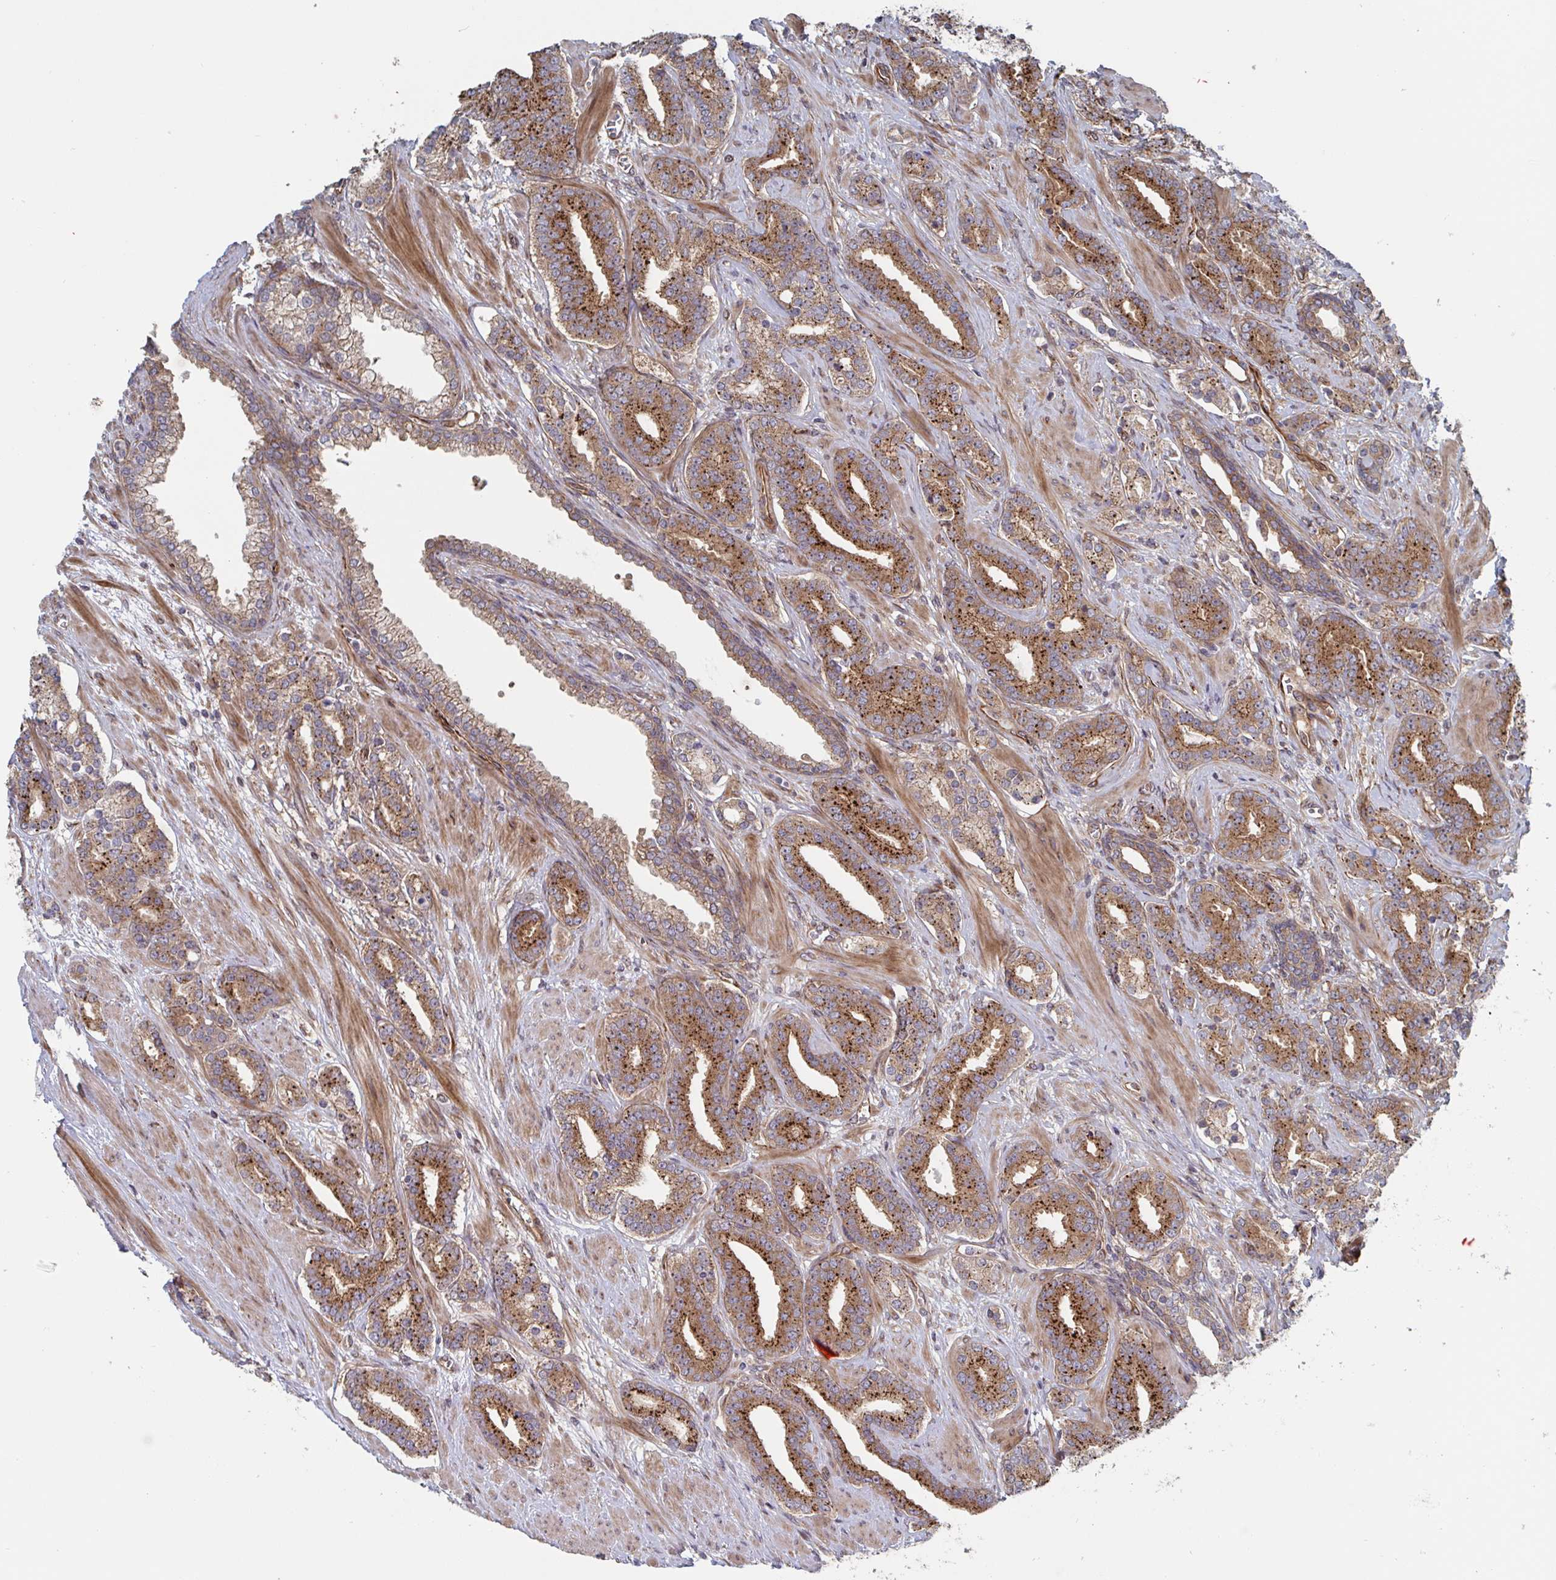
{"staining": {"intensity": "moderate", "quantity": ">75%", "location": "cytoplasmic/membranous"}, "tissue": "prostate cancer", "cell_type": "Tumor cells", "image_type": "cancer", "snomed": [{"axis": "morphology", "description": "Adenocarcinoma, High grade"}, {"axis": "topography", "description": "Prostate"}], "caption": "Protein analysis of prostate cancer (high-grade adenocarcinoma) tissue shows moderate cytoplasmic/membranous staining in about >75% of tumor cells.", "gene": "DVL3", "patient": {"sex": "male", "age": 60}}